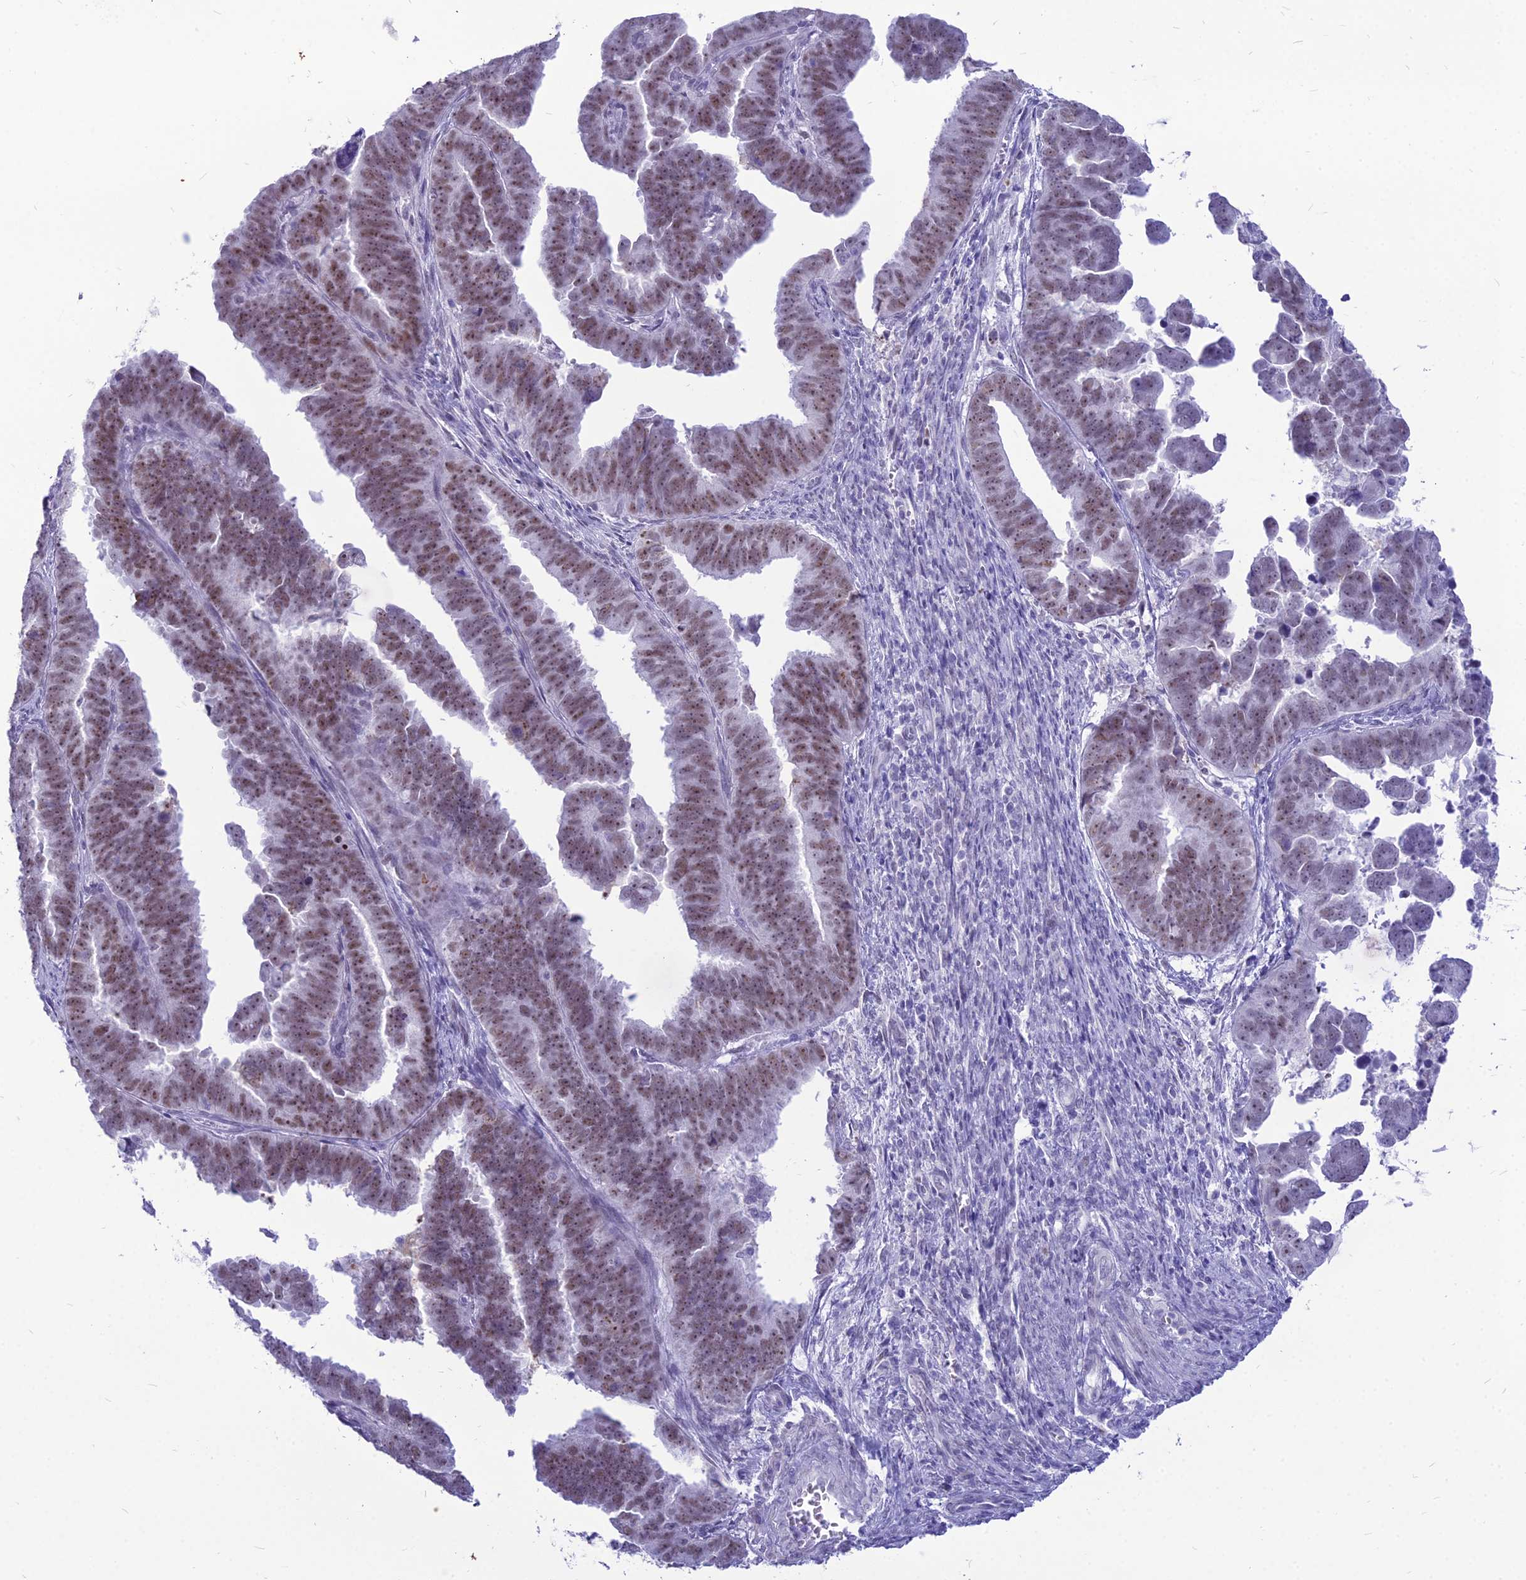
{"staining": {"intensity": "moderate", "quantity": ">75%", "location": "nuclear"}, "tissue": "endometrial cancer", "cell_type": "Tumor cells", "image_type": "cancer", "snomed": [{"axis": "morphology", "description": "Adenocarcinoma, NOS"}, {"axis": "topography", "description": "Endometrium"}], "caption": "Approximately >75% of tumor cells in adenocarcinoma (endometrial) show moderate nuclear protein staining as visualized by brown immunohistochemical staining.", "gene": "DHX40", "patient": {"sex": "female", "age": 75}}